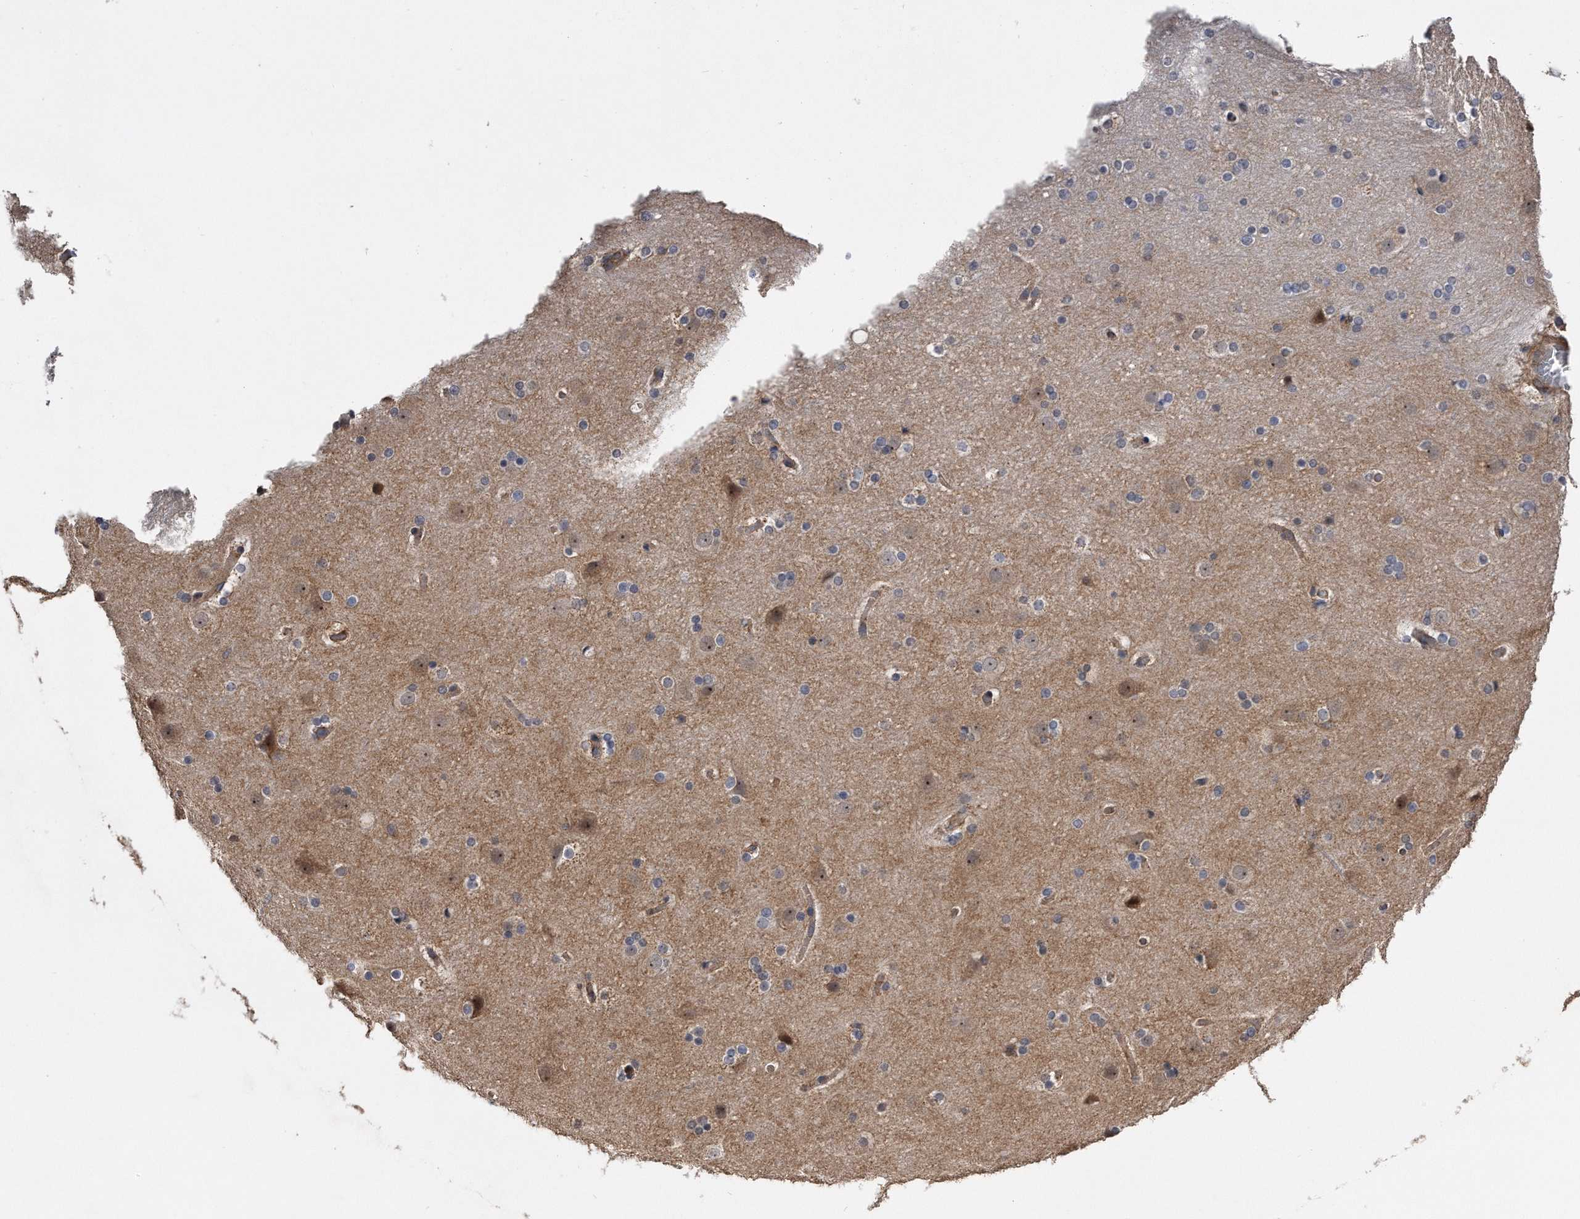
{"staining": {"intensity": "moderate", "quantity": ">75%", "location": "cytoplasmic/membranous"}, "tissue": "cerebral cortex", "cell_type": "Endothelial cells", "image_type": "normal", "snomed": [{"axis": "morphology", "description": "Normal tissue, NOS"}, {"axis": "topography", "description": "Cerebral cortex"}], "caption": "Immunohistochemical staining of unremarkable human cerebral cortex reveals moderate cytoplasmic/membranous protein expression in approximately >75% of endothelial cells. The staining was performed using DAB, with brown indicating positive protein expression. Nuclei are stained blue with hematoxylin.", "gene": "KCND3", "patient": {"sex": "male", "age": 57}}